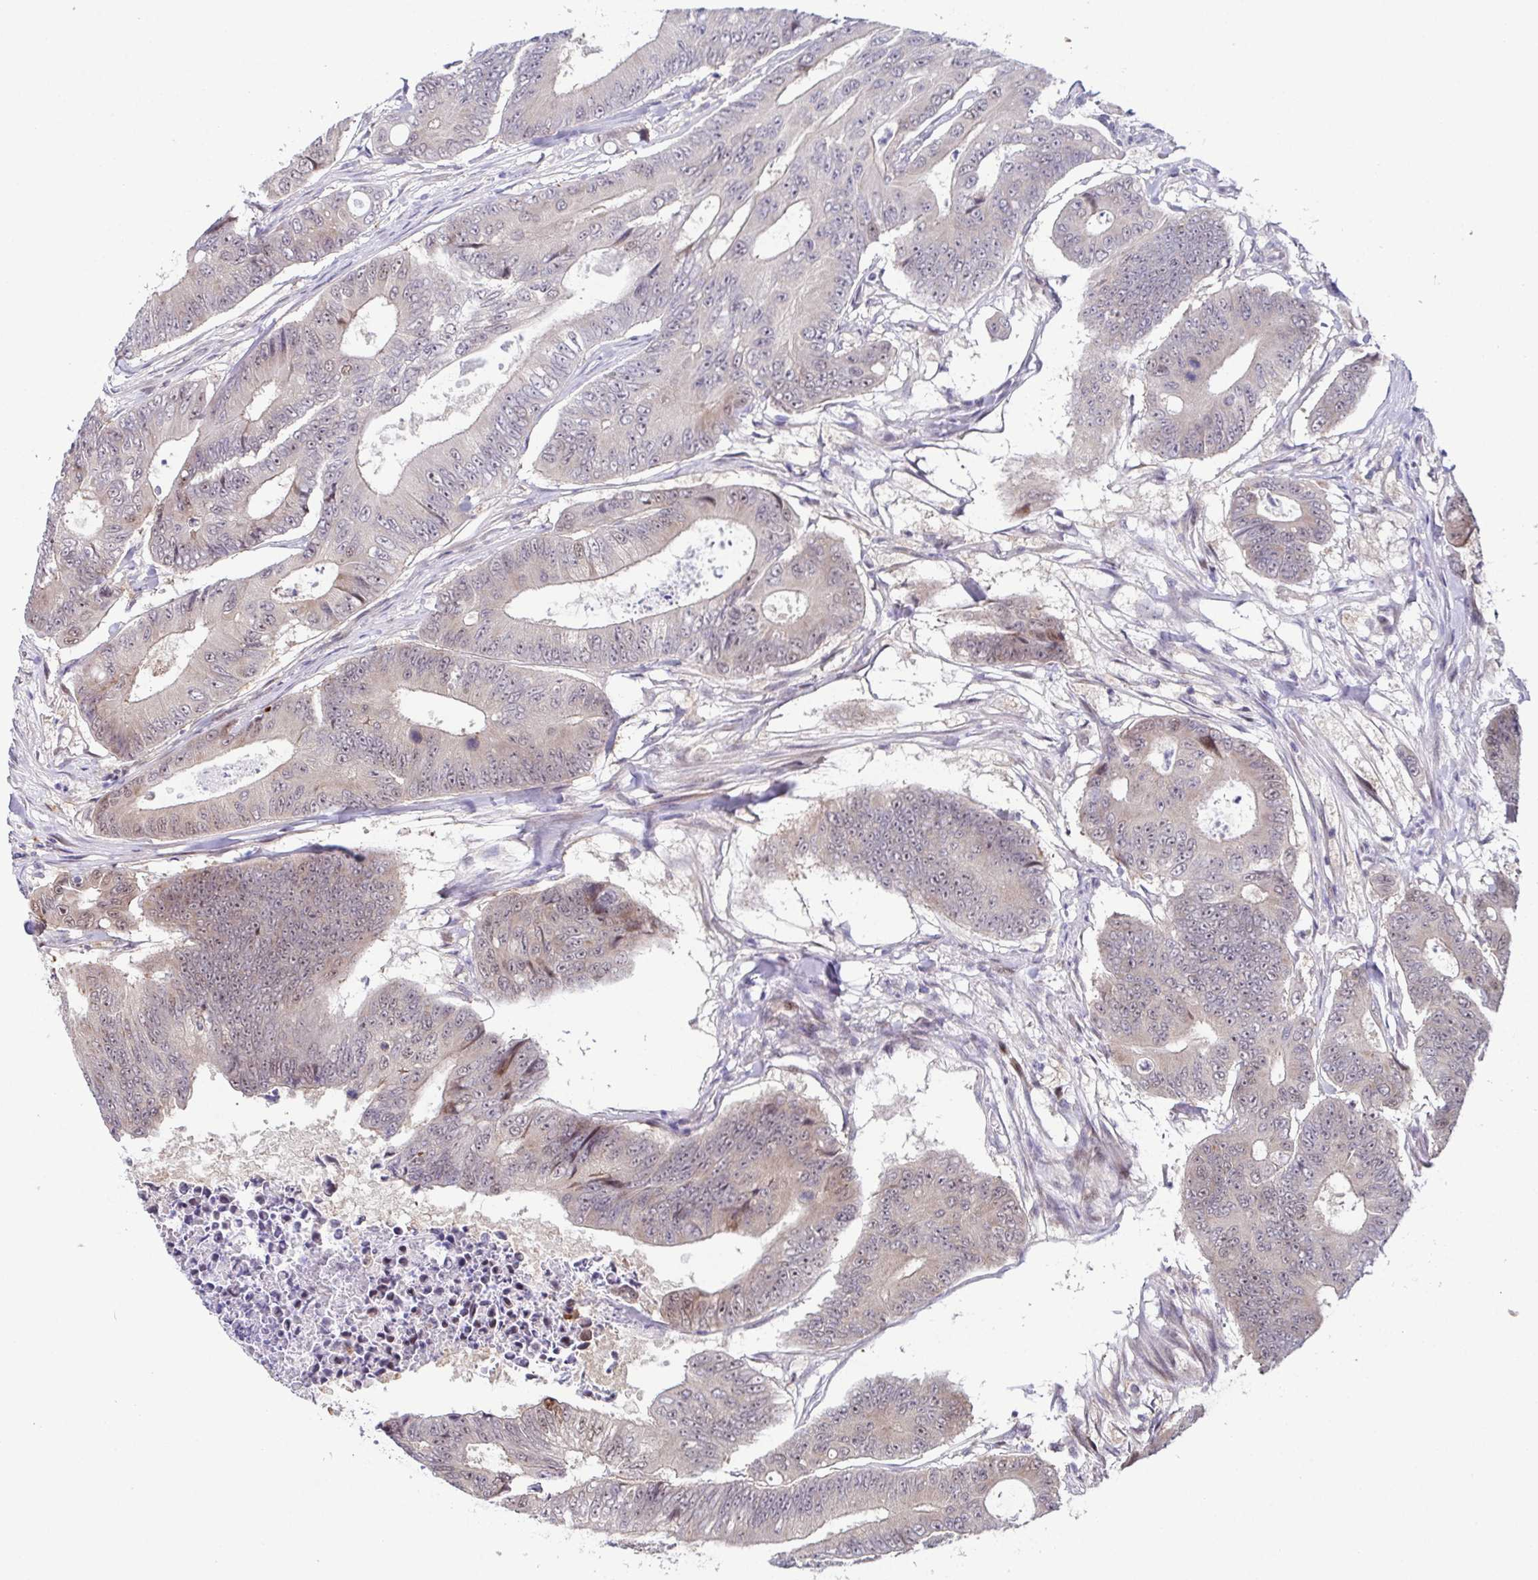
{"staining": {"intensity": "negative", "quantity": "none", "location": "none"}, "tissue": "colorectal cancer", "cell_type": "Tumor cells", "image_type": "cancer", "snomed": [{"axis": "morphology", "description": "Adenocarcinoma, NOS"}, {"axis": "topography", "description": "Colon"}], "caption": "Immunohistochemistry of colorectal adenocarcinoma demonstrates no expression in tumor cells. (Brightfield microscopy of DAB (3,3'-diaminobenzidine) immunohistochemistry at high magnification).", "gene": "DNAJB1", "patient": {"sex": "female", "age": 48}}